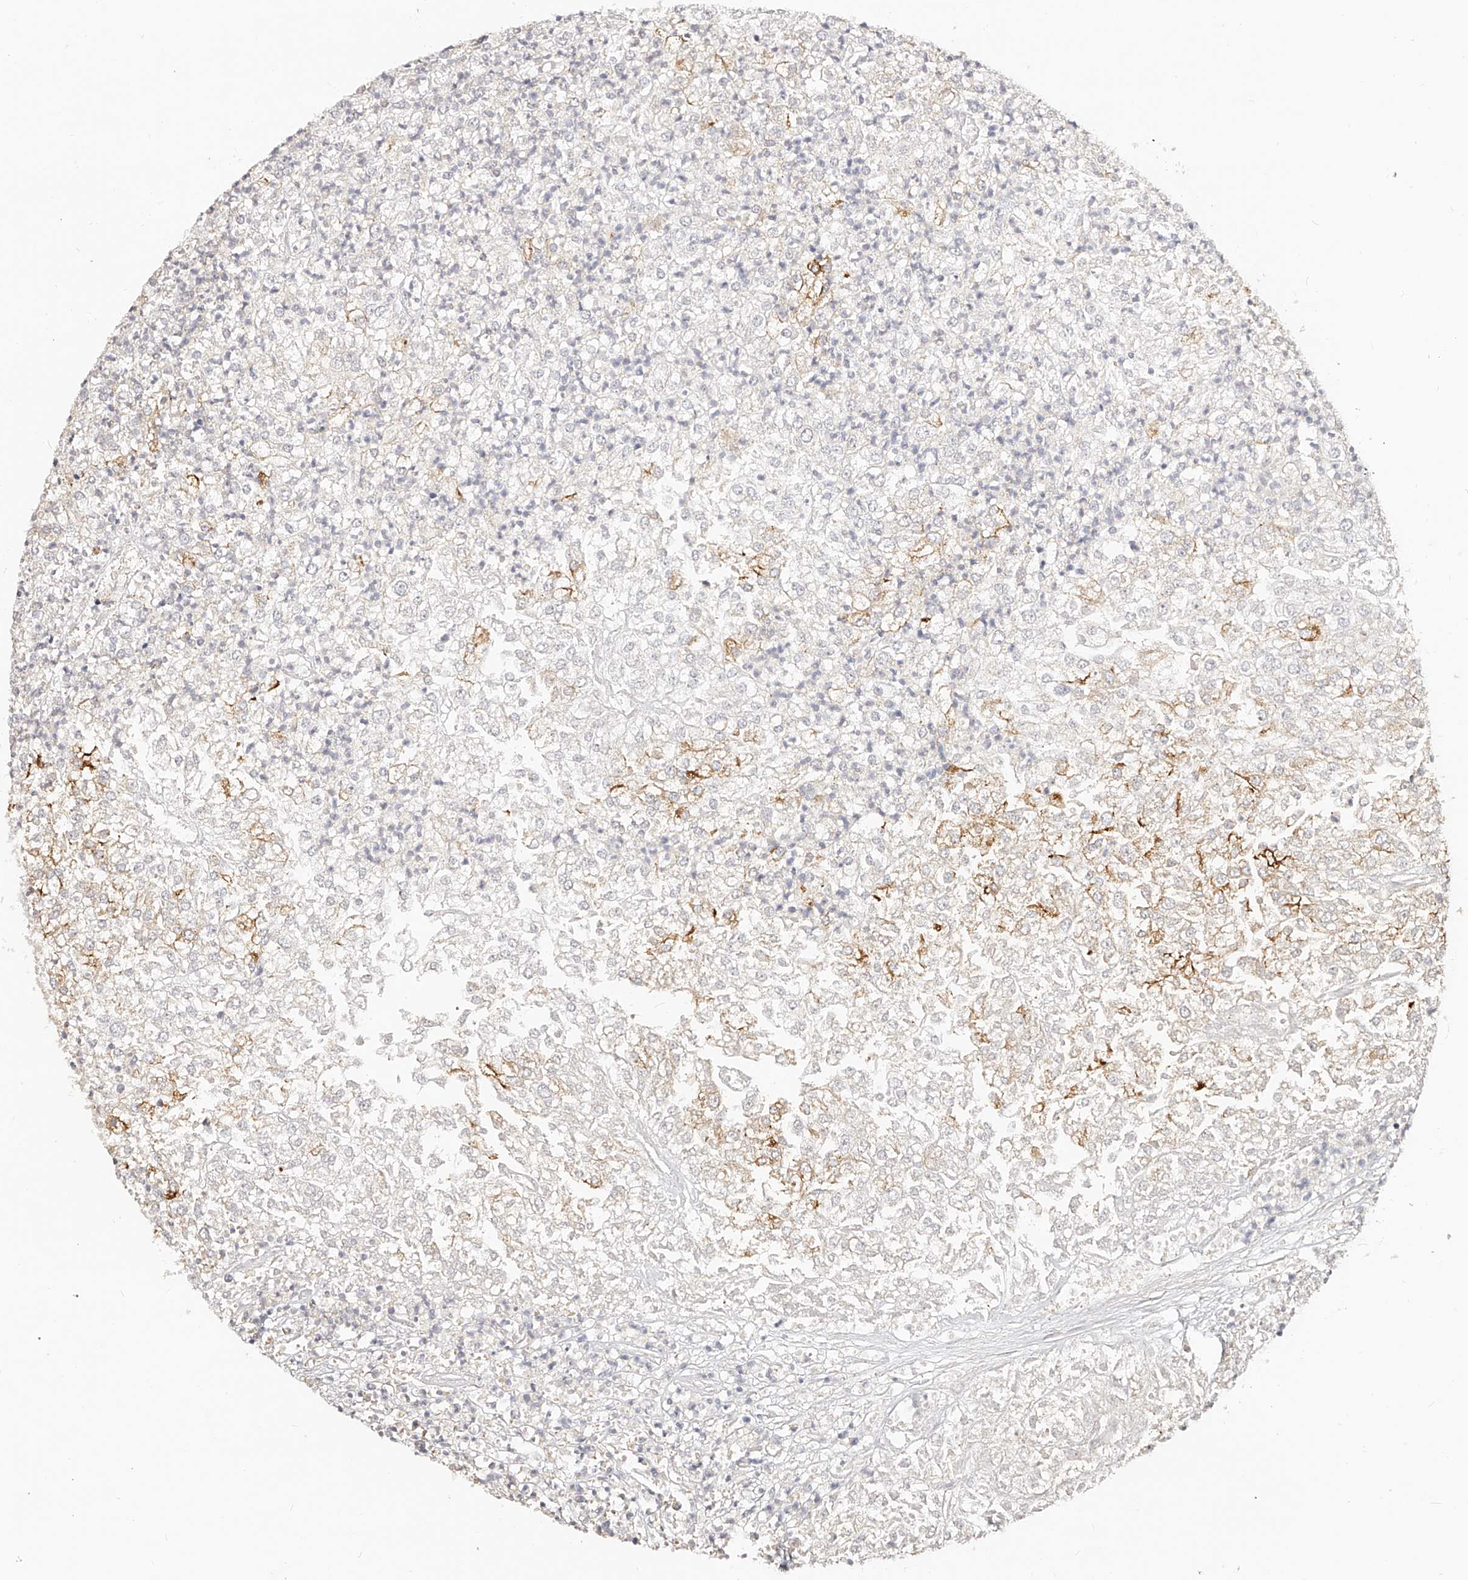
{"staining": {"intensity": "negative", "quantity": "none", "location": "none"}, "tissue": "renal cancer", "cell_type": "Tumor cells", "image_type": "cancer", "snomed": [{"axis": "morphology", "description": "Adenocarcinoma, NOS"}, {"axis": "topography", "description": "Kidney"}], "caption": "IHC image of human adenocarcinoma (renal) stained for a protein (brown), which demonstrates no staining in tumor cells.", "gene": "ZNF789", "patient": {"sex": "female", "age": 54}}